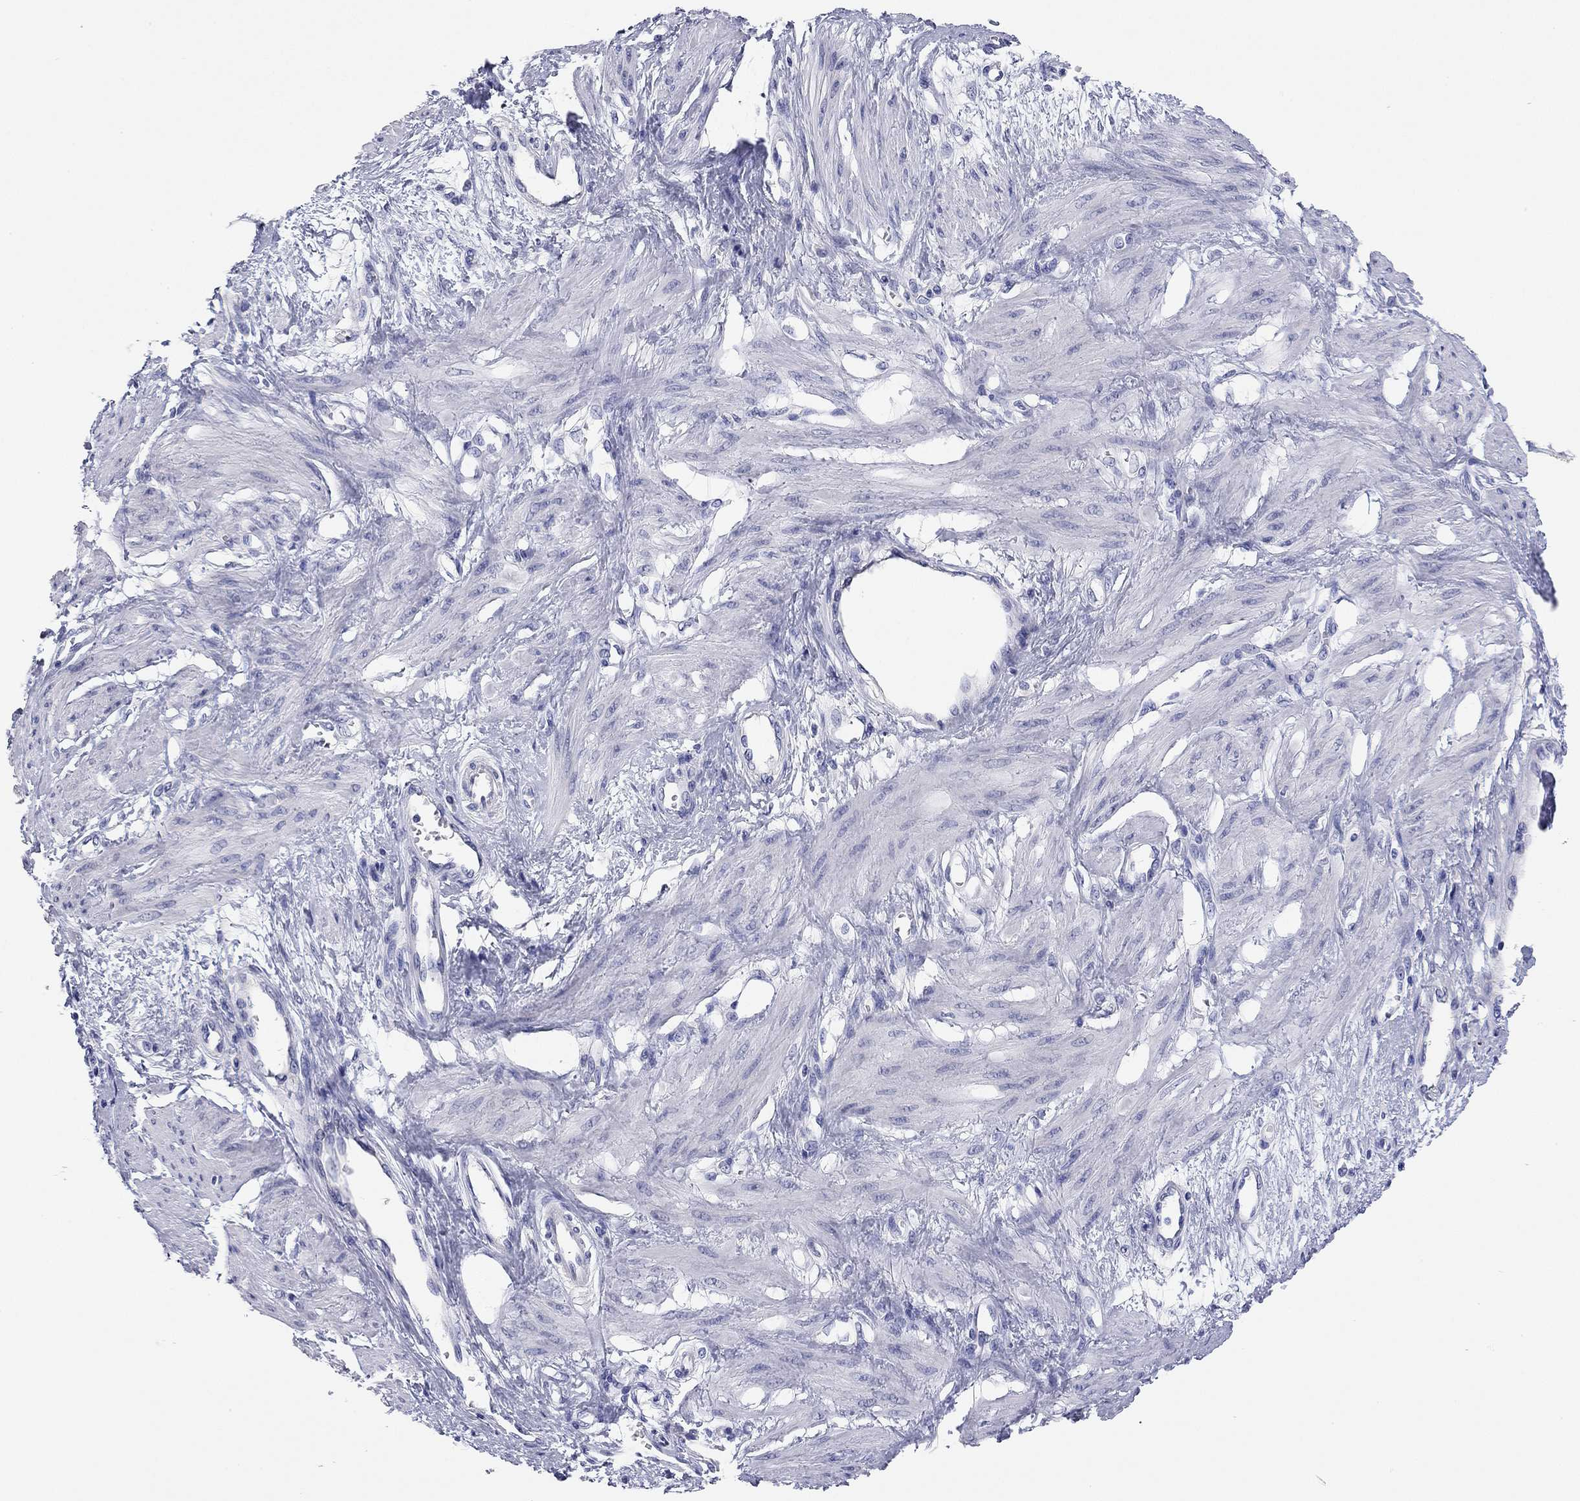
{"staining": {"intensity": "negative", "quantity": "none", "location": "none"}, "tissue": "smooth muscle", "cell_type": "Smooth muscle cells", "image_type": "normal", "snomed": [{"axis": "morphology", "description": "Normal tissue, NOS"}, {"axis": "topography", "description": "Smooth muscle"}, {"axis": "topography", "description": "Uterus"}], "caption": "DAB immunohistochemical staining of normal human smooth muscle exhibits no significant positivity in smooth muscle cells.", "gene": "ENSG00000269035", "patient": {"sex": "female", "age": 39}}